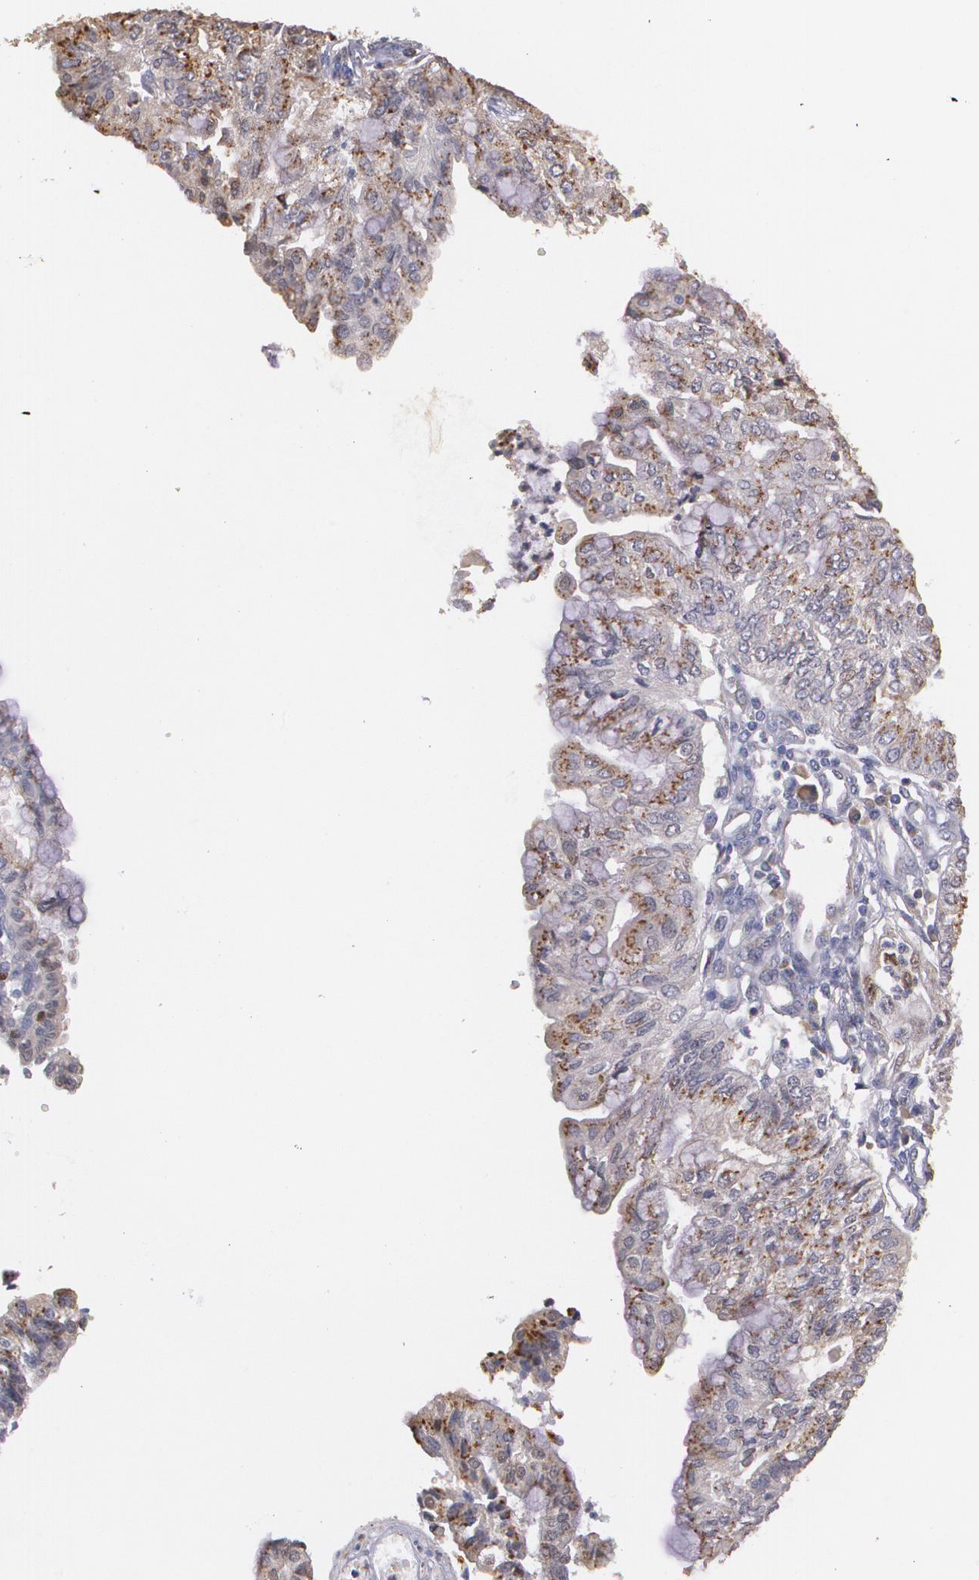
{"staining": {"intensity": "moderate", "quantity": ">75%", "location": "cytoplasmic/membranous"}, "tissue": "endometrial cancer", "cell_type": "Tumor cells", "image_type": "cancer", "snomed": [{"axis": "morphology", "description": "Adenocarcinoma, NOS"}, {"axis": "topography", "description": "Endometrium"}], "caption": "IHC of endometrial cancer reveals medium levels of moderate cytoplasmic/membranous positivity in about >75% of tumor cells.", "gene": "ATF3", "patient": {"sex": "female", "age": 59}}